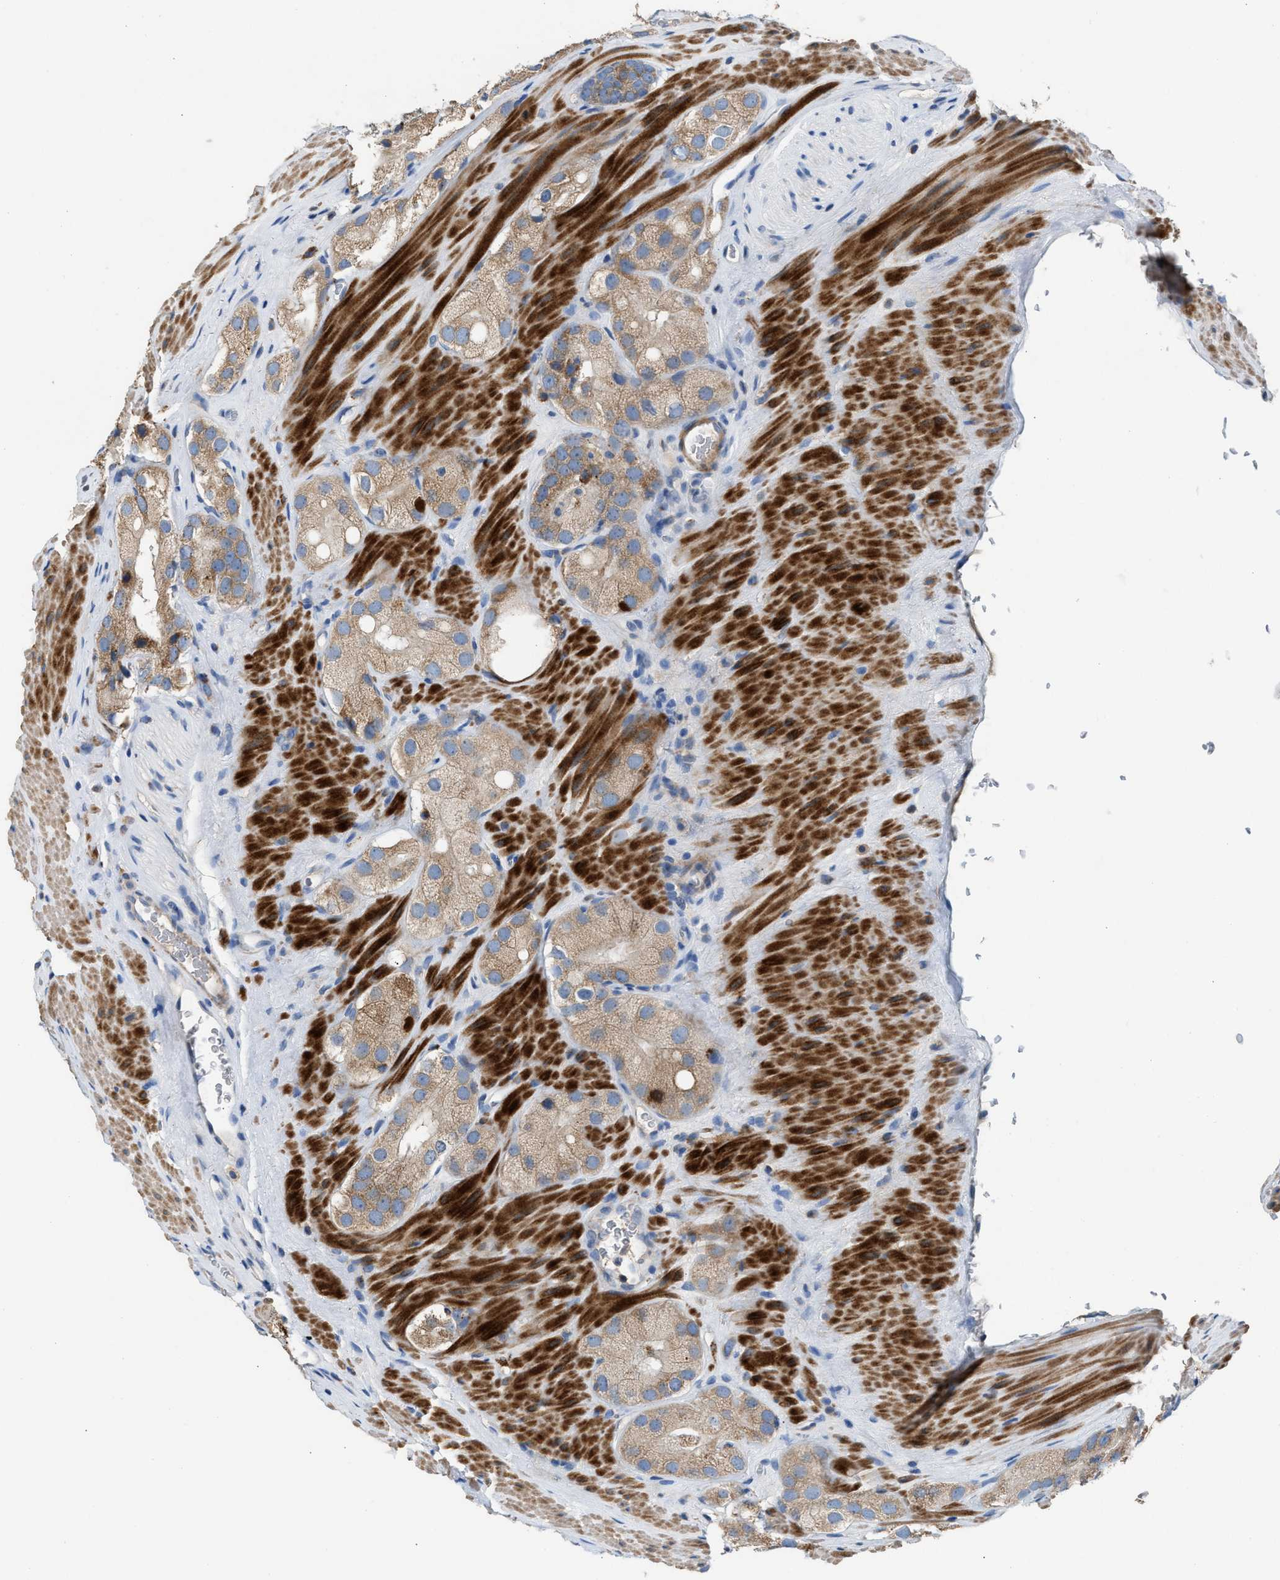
{"staining": {"intensity": "weak", "quantity": ">75%", "location": "cytoplasmic/membranous"}, "tissue": "prostate cancer", "cell_type": "Tumor cells", "image_type": "cancer", "snomed": [{"axis": "morphology", "description": "Adenocarcinoma, High grade"}, {"axis": "topography", "description": "Prostate"}], "caption": "DAB immunohistochemical staining of human prostate cancer (high-grade adenocarcinoma) displays weak cytoplasmic/membranous protein positivity in approximately >75% of tumor cells. Immunohistochemistry stains the protein in brown and the nuclei are stained blue.", "gene": "AOAH", "patient": {"sex": "male", "age": 63}}